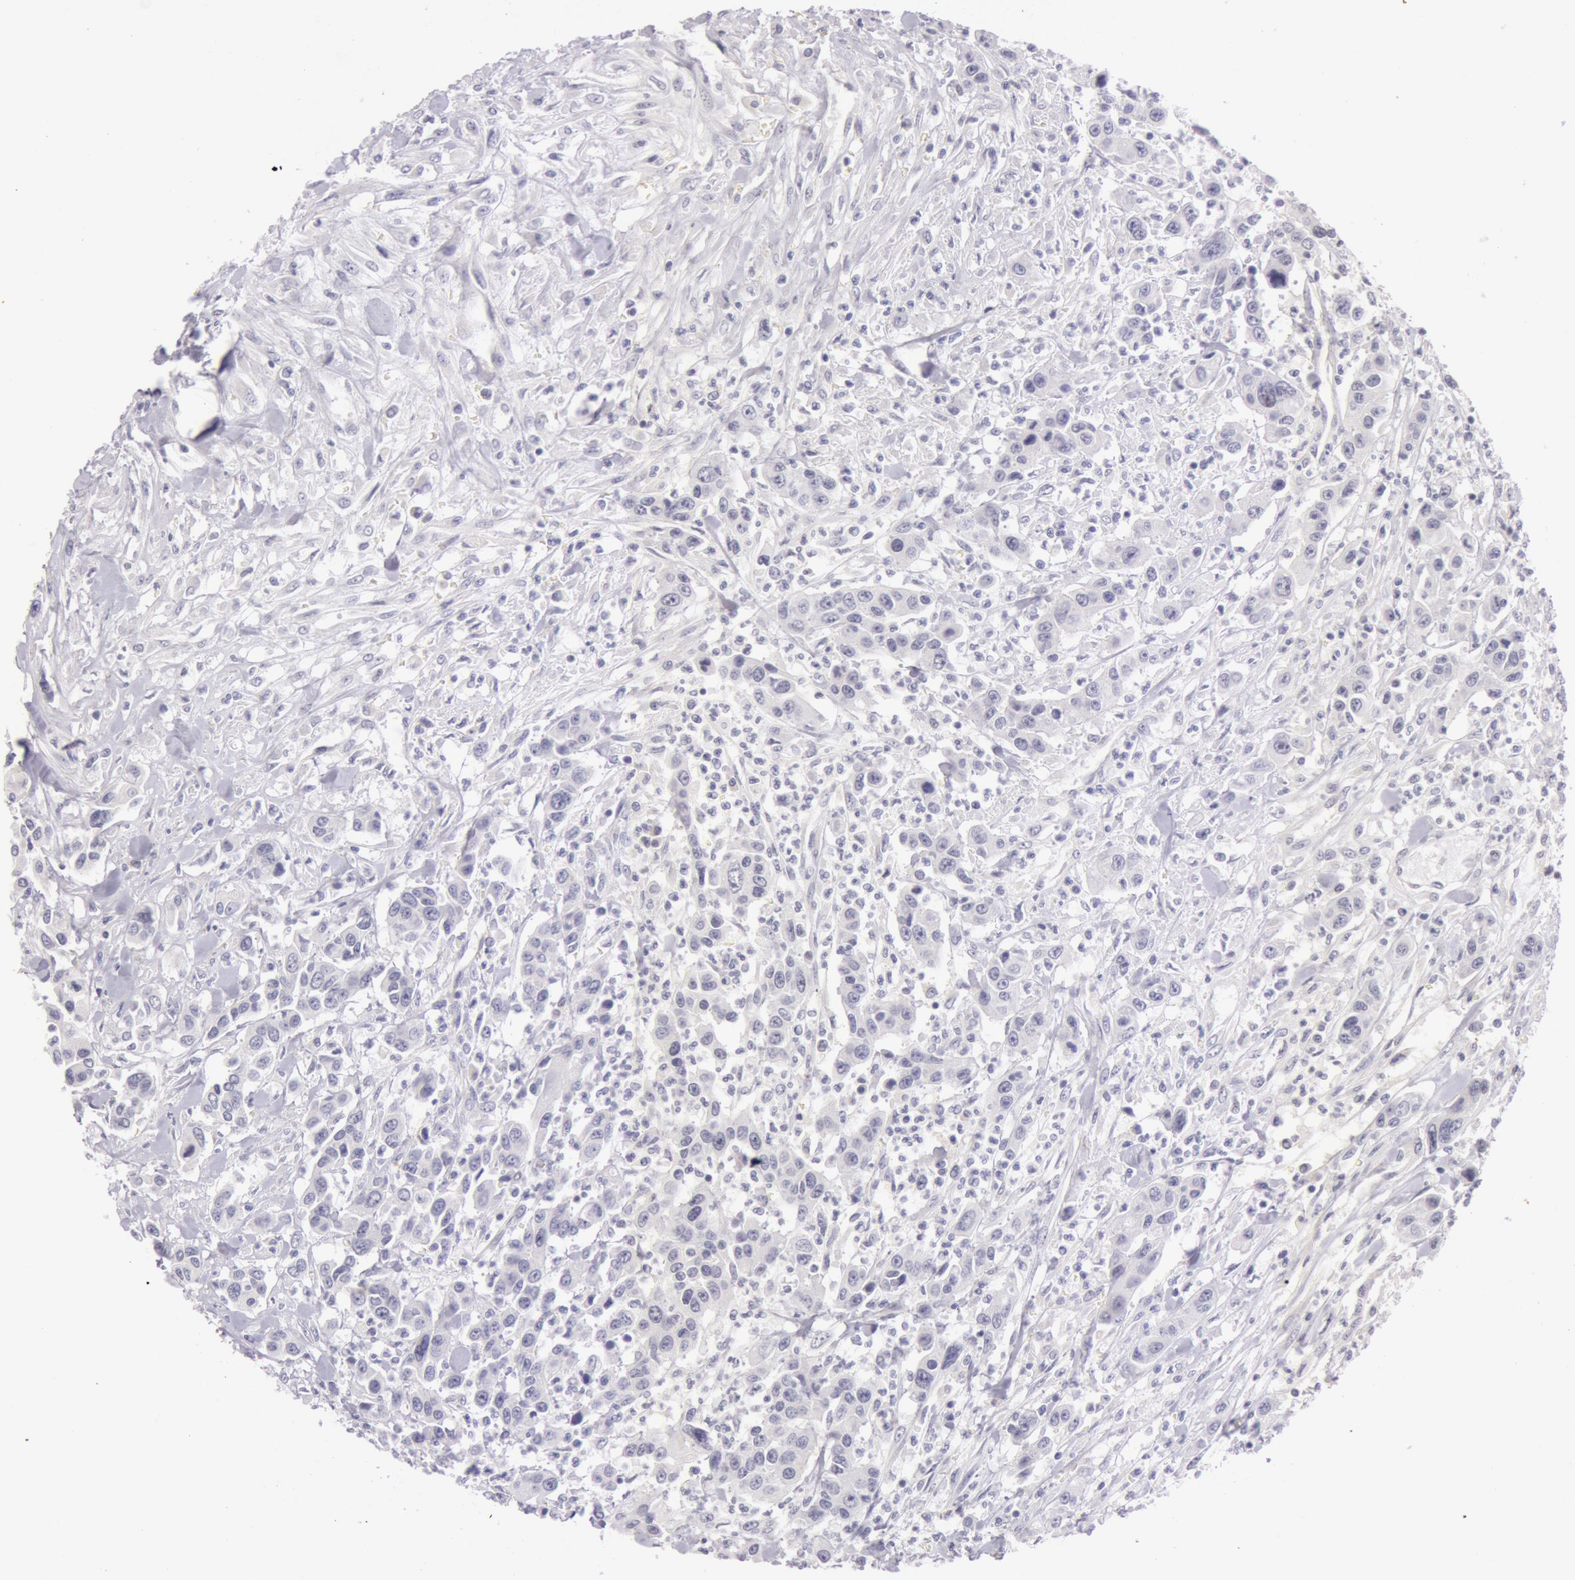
{"staining": {"intensity": "negative", "quantity": "none", "location": "none"}, "tissue": "urothelial cancer", "cell_type": "Tumor cells", "image_type": "cancer", "snomed": [{"axis": "morphology", "description": "Urothelial carcinoma, High grade"}, {"axis": "topography", "description": "Urinary bladder"}], "caption": "Immunohistochemical staining of urothelial cancer reveals no significant staining in tumor cells. (DAB (3,3'-diaminobenzidine) IHC visualized using brightfield microscopy, high magnification).", "gene": "RBMY1F", "patient": {"sex": "male", "age": 86}}